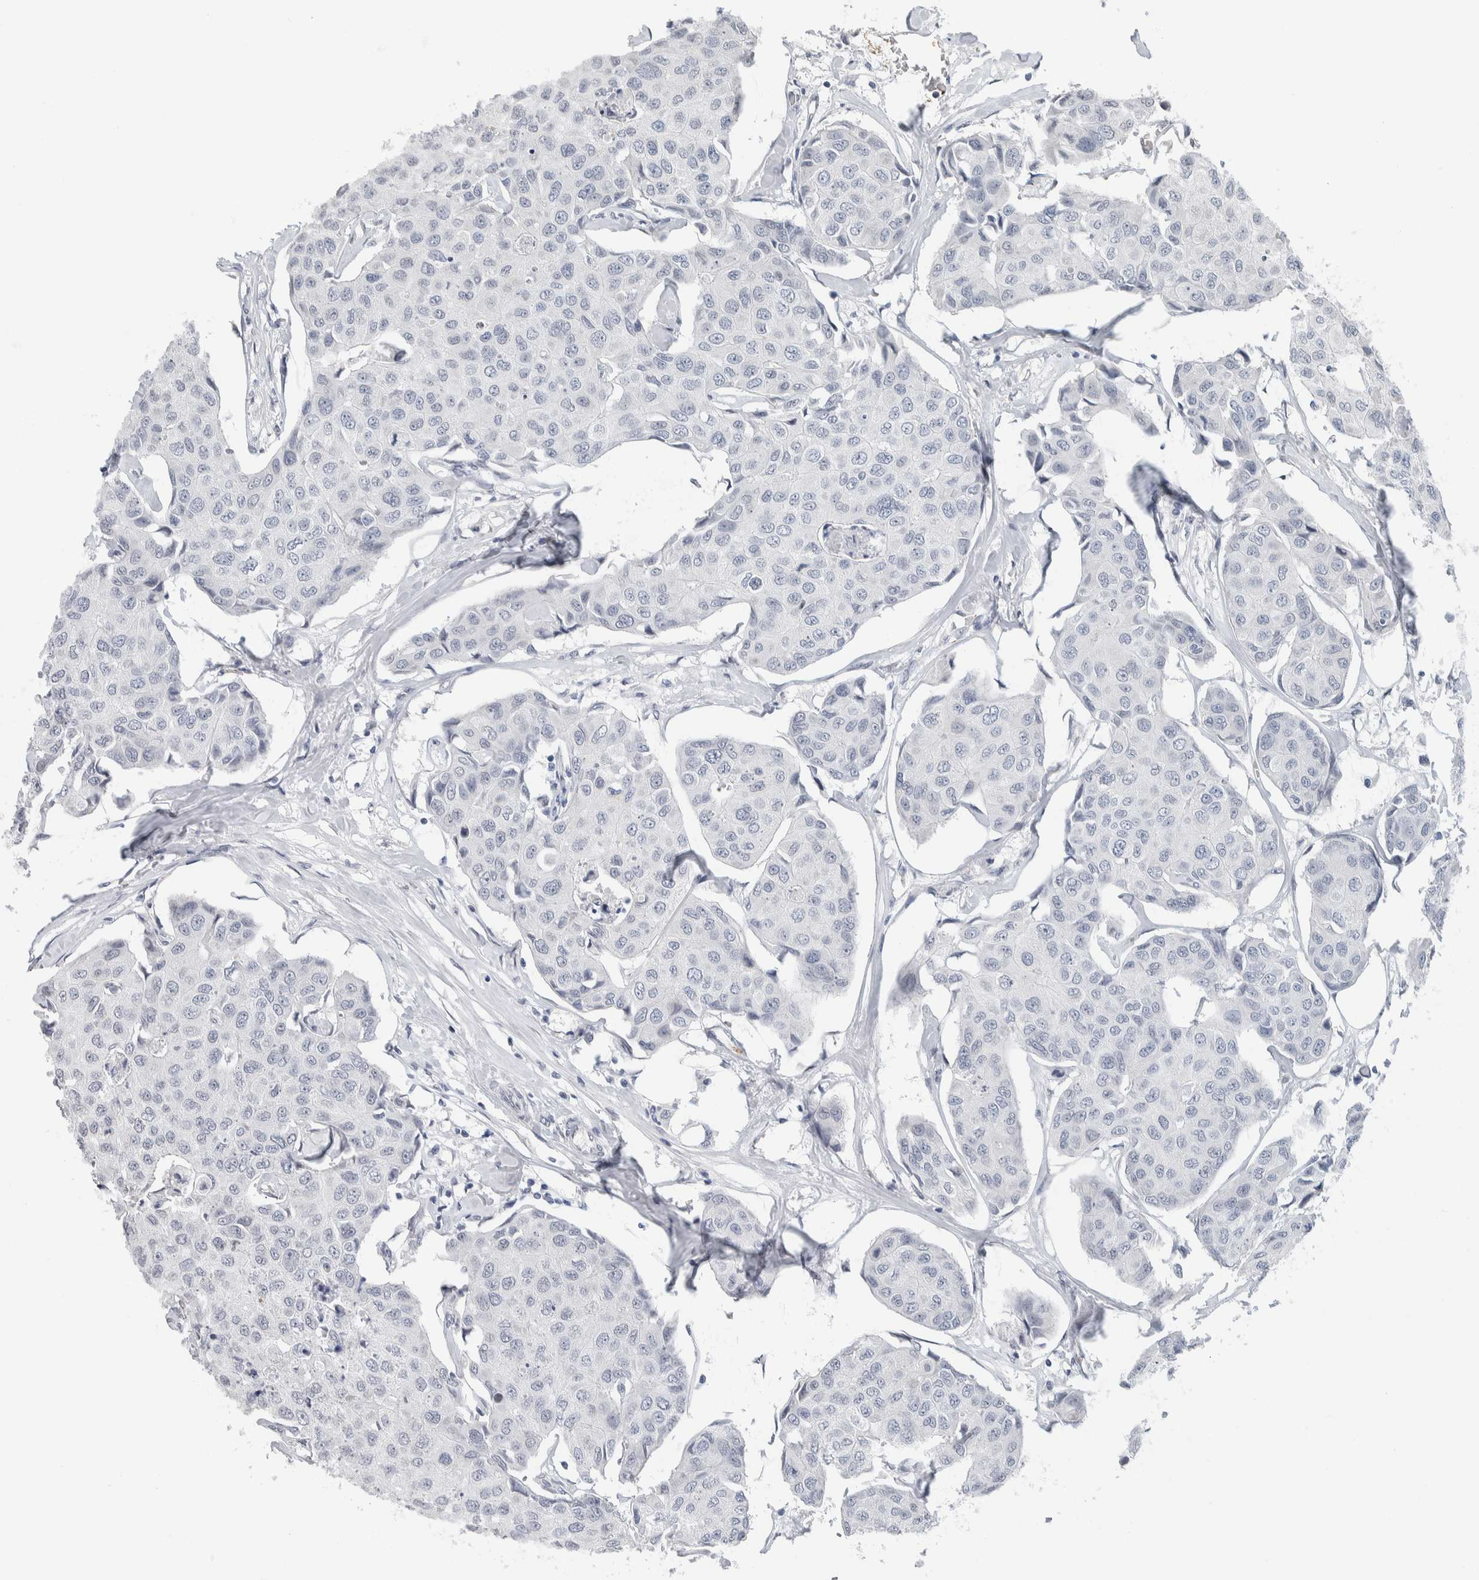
{"staining": {"intensity": "negative", "quantity": "none", "location": "none"}, "tissue": "breast cancer", "cell_type": "Tumor cells", "image_type": "cancer", "snomed": [{"axis": "morphology", "description": "Duct carcinoma"}, {"axis": "topography", "description": "Breast"}], "caption": "Immunohistochemistry of breast cancer (intraductal carcinoma) exhibits no staining in tumor cells. The staining was performed using DAB (3,3'-diaminobenzidine) to visualize the protein expression in brown, while the nuclei were stained in blue with hematoxylin (Magnification: 20x).", "gene": "NEFM", "patient": {"sex": "female", "age": 80}}